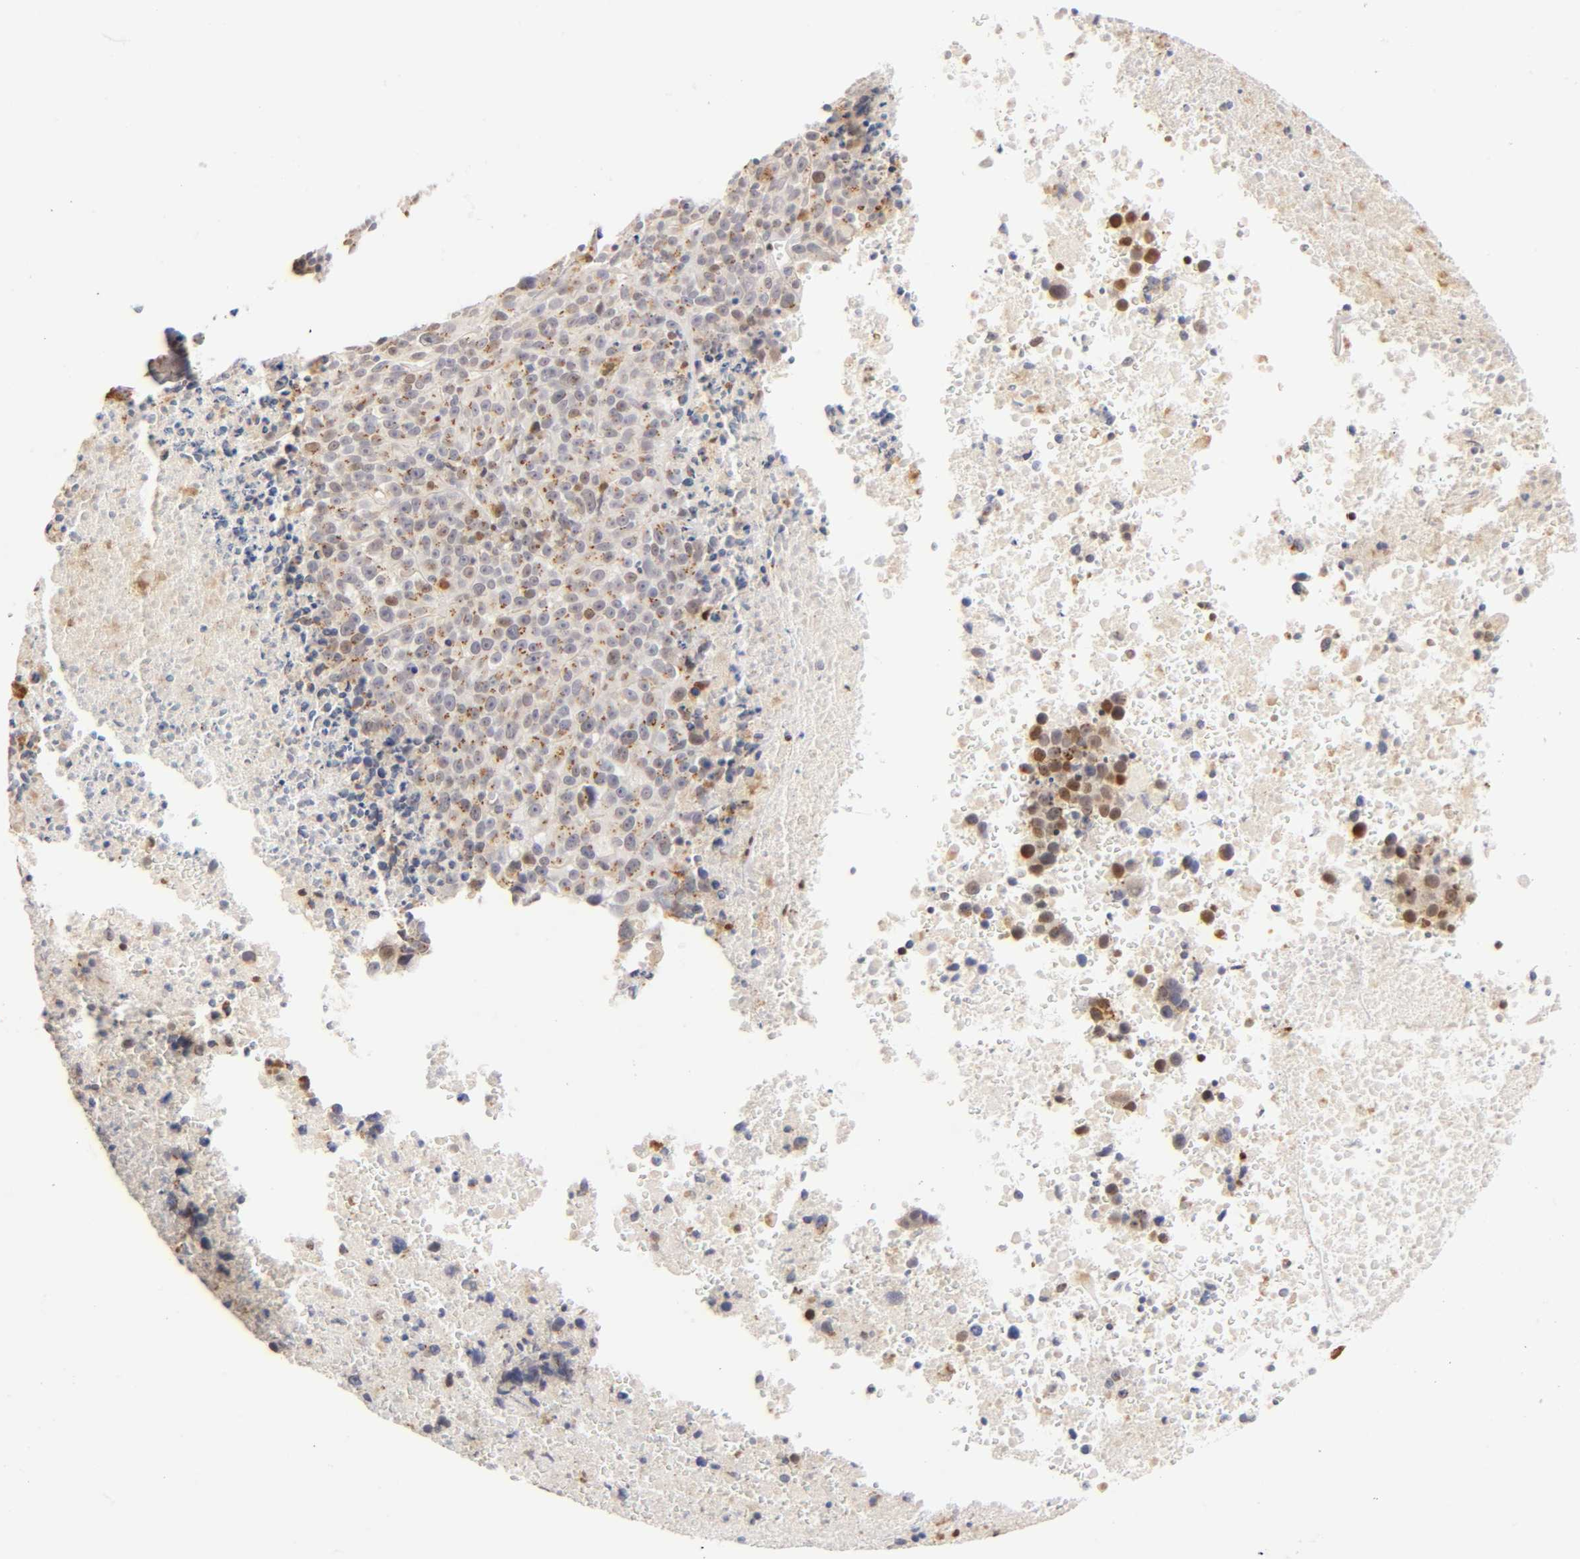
{"staining": {"intensity": "moderate", "quantity": "25%-75%", "location": "cytoplasmic/membranous"}, "tissue": "melanoma", "cell_type": "Tumor cells", "image_type": "cancer", "snomed": [{"axis": "morphology", "description": "Malignant melanoma, Metastatic site"}, {"axis": "topography", "description": "Cerebral cortex"}], "caption": "This is an image of immunohistochemistry staining of malignant melanoma (metastatic site), which shows moderate expression in the cytoplasmic/membranous of tumor cells.", "gene": "RUNX1", "patient": {"sex": "female", "age": 52}}